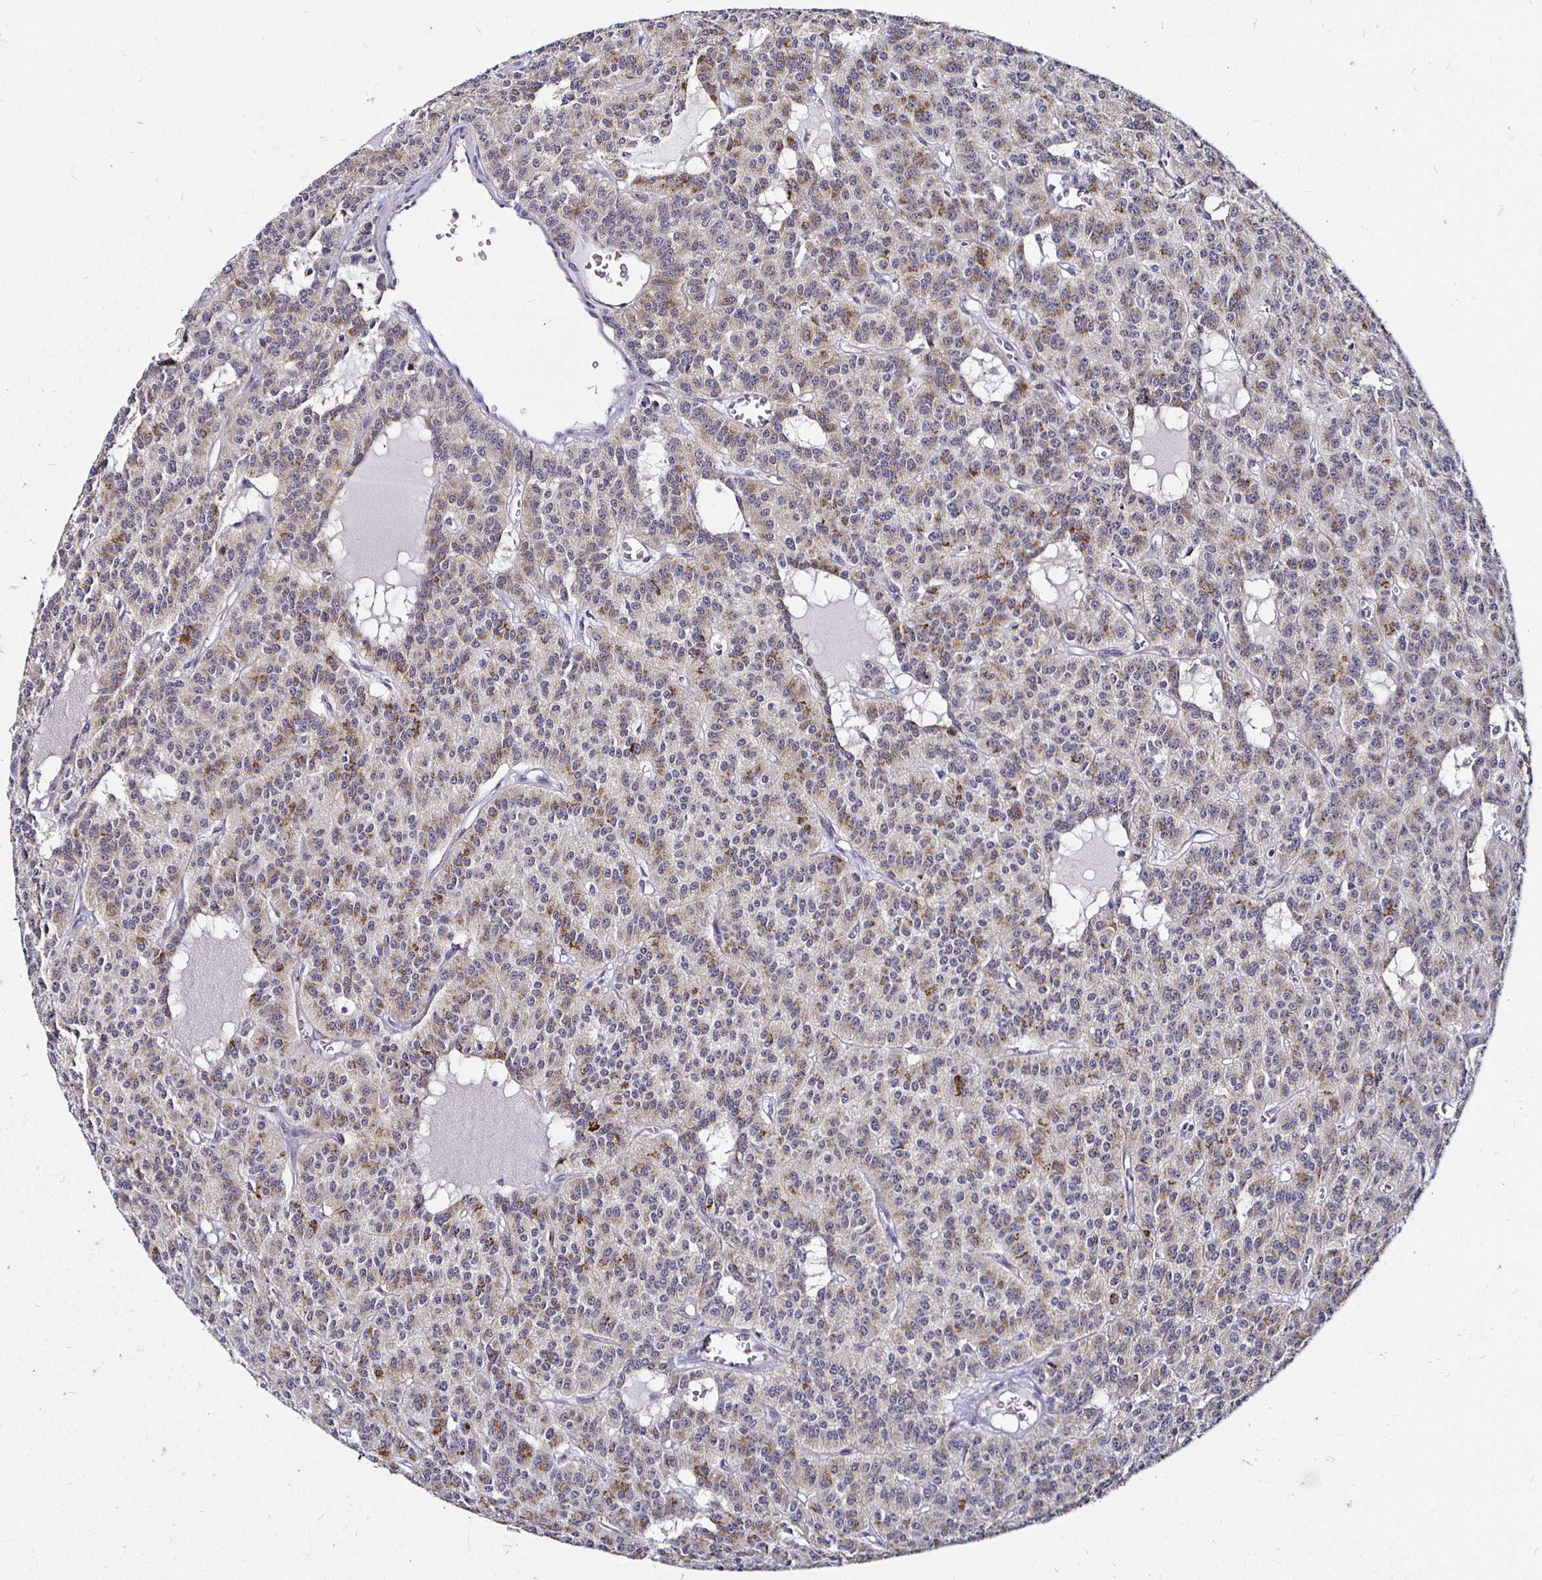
{"staining": {"intensity": "moderate", "quantity": "25%-75%", "location": "cytoplasmic/membranous"}, "tissue": "carcinoid", "cell_type": "Tumor cells", "image_type": "cancer", "snomed": [{"axis": "morphology", "description": "Carcinoid, malignant, NOS"}, {"axis": "topography", "description": "Lung"}], "caption": "Protein expression analysis of carcinoid shows moderate cytoplasmic/membranous expression in approximately 25%-75% of tumor cells. (Stains: DAB in brown, nuclei in blue, Microscopy: brightfield microscopy at high magnification).", "gene": "ATG3", "patient": {"sex": "female", "age": 71}}